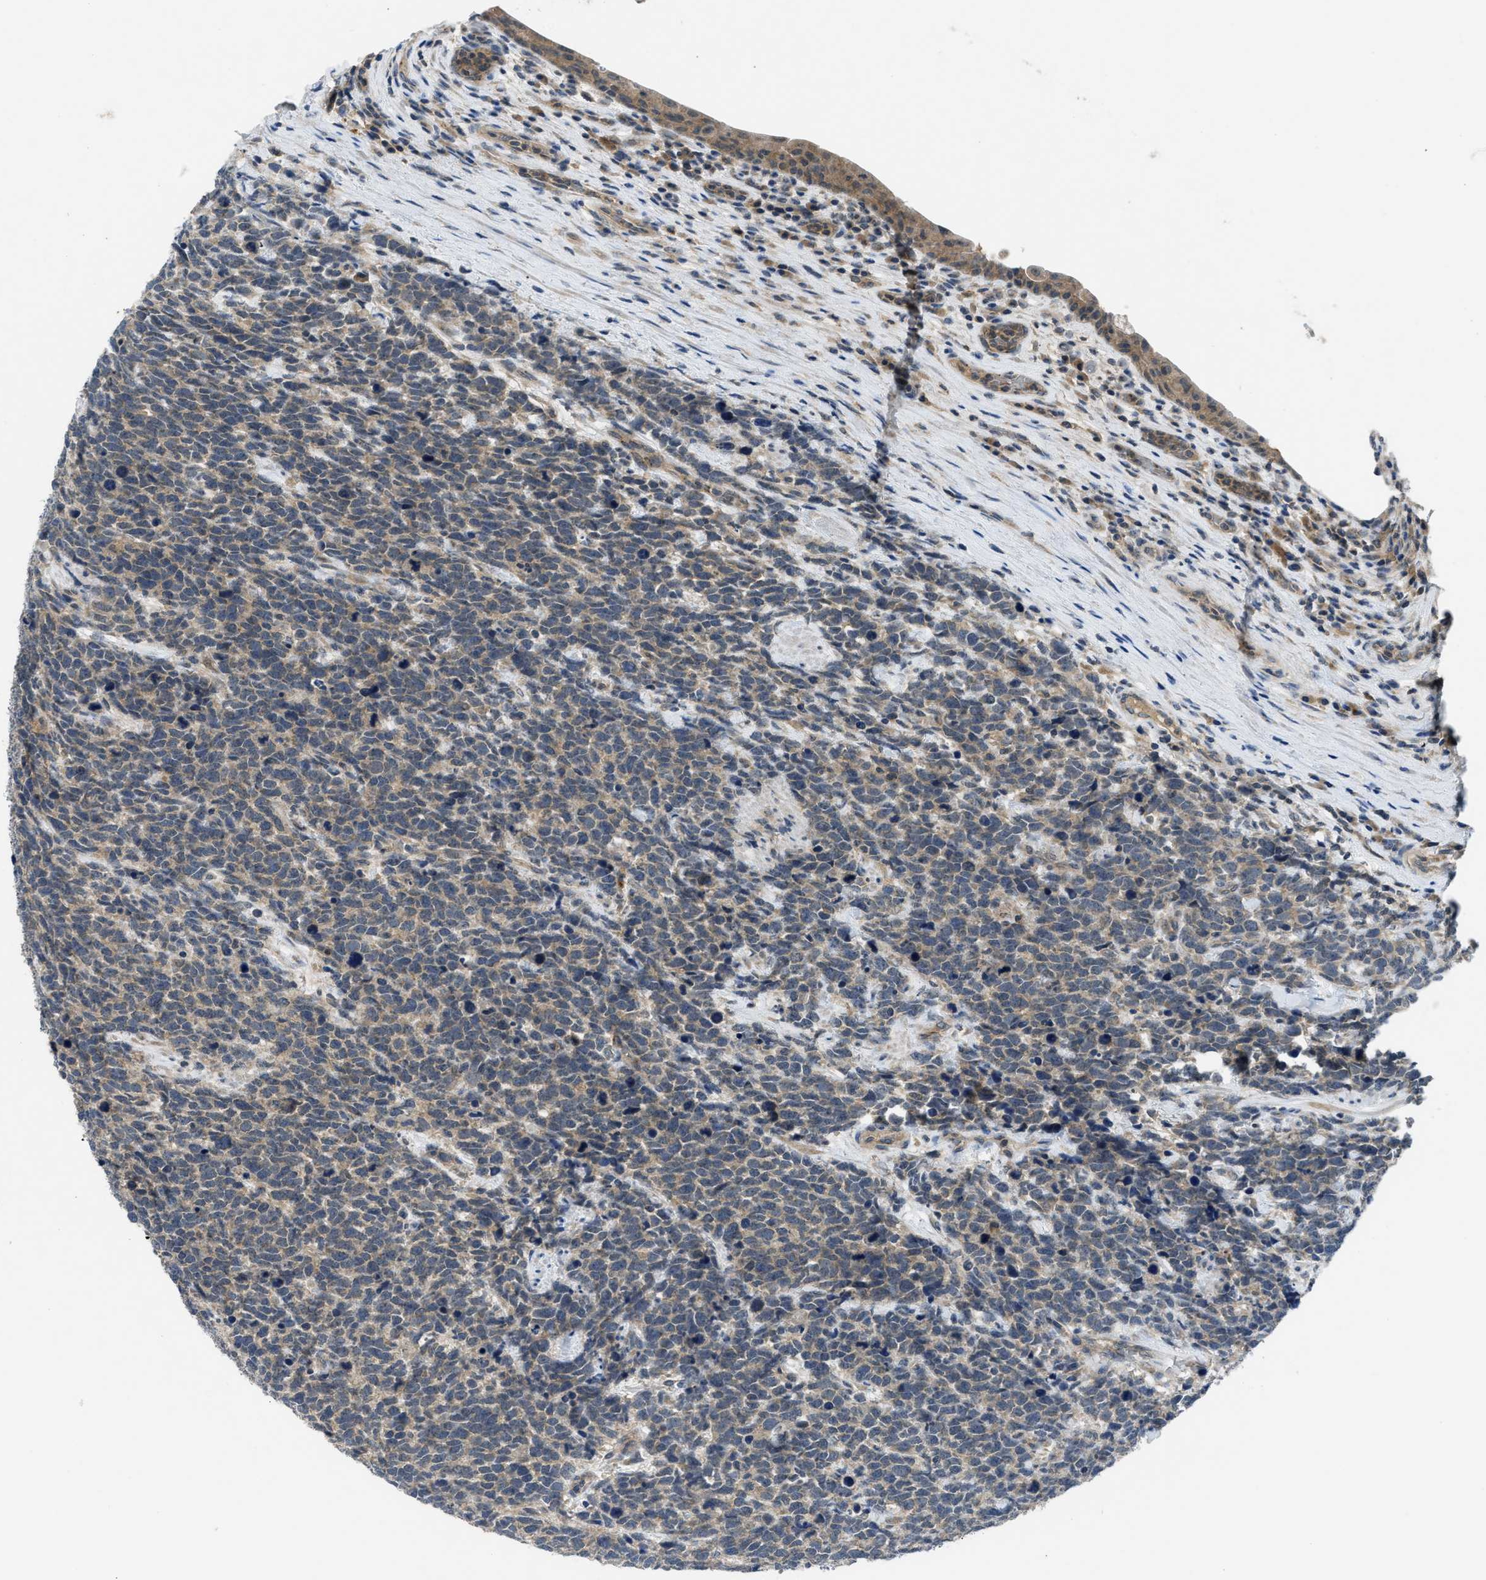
{"staining": {"intensity": "weak", "quantity": ">75%", "location": "cytoplasmic/membranous"}, "tissue": "urothelial cancer", "cell_type": "Tumor cells", "image_type": "cancer", "snomed": [{"axis": "morphology", "description": "Urothelial carcinoma, High grade"}, {"axis": "topography", "description": "Urinary bladder"}], "caption": "The histopathology image exhibits staining of urothelial cancer, revealing weak cytoplasmic/membranous protein expression (brown color) within tumor cells.", "gene": "PDE7A", "patient": {"sex": "female", "age": 82}}